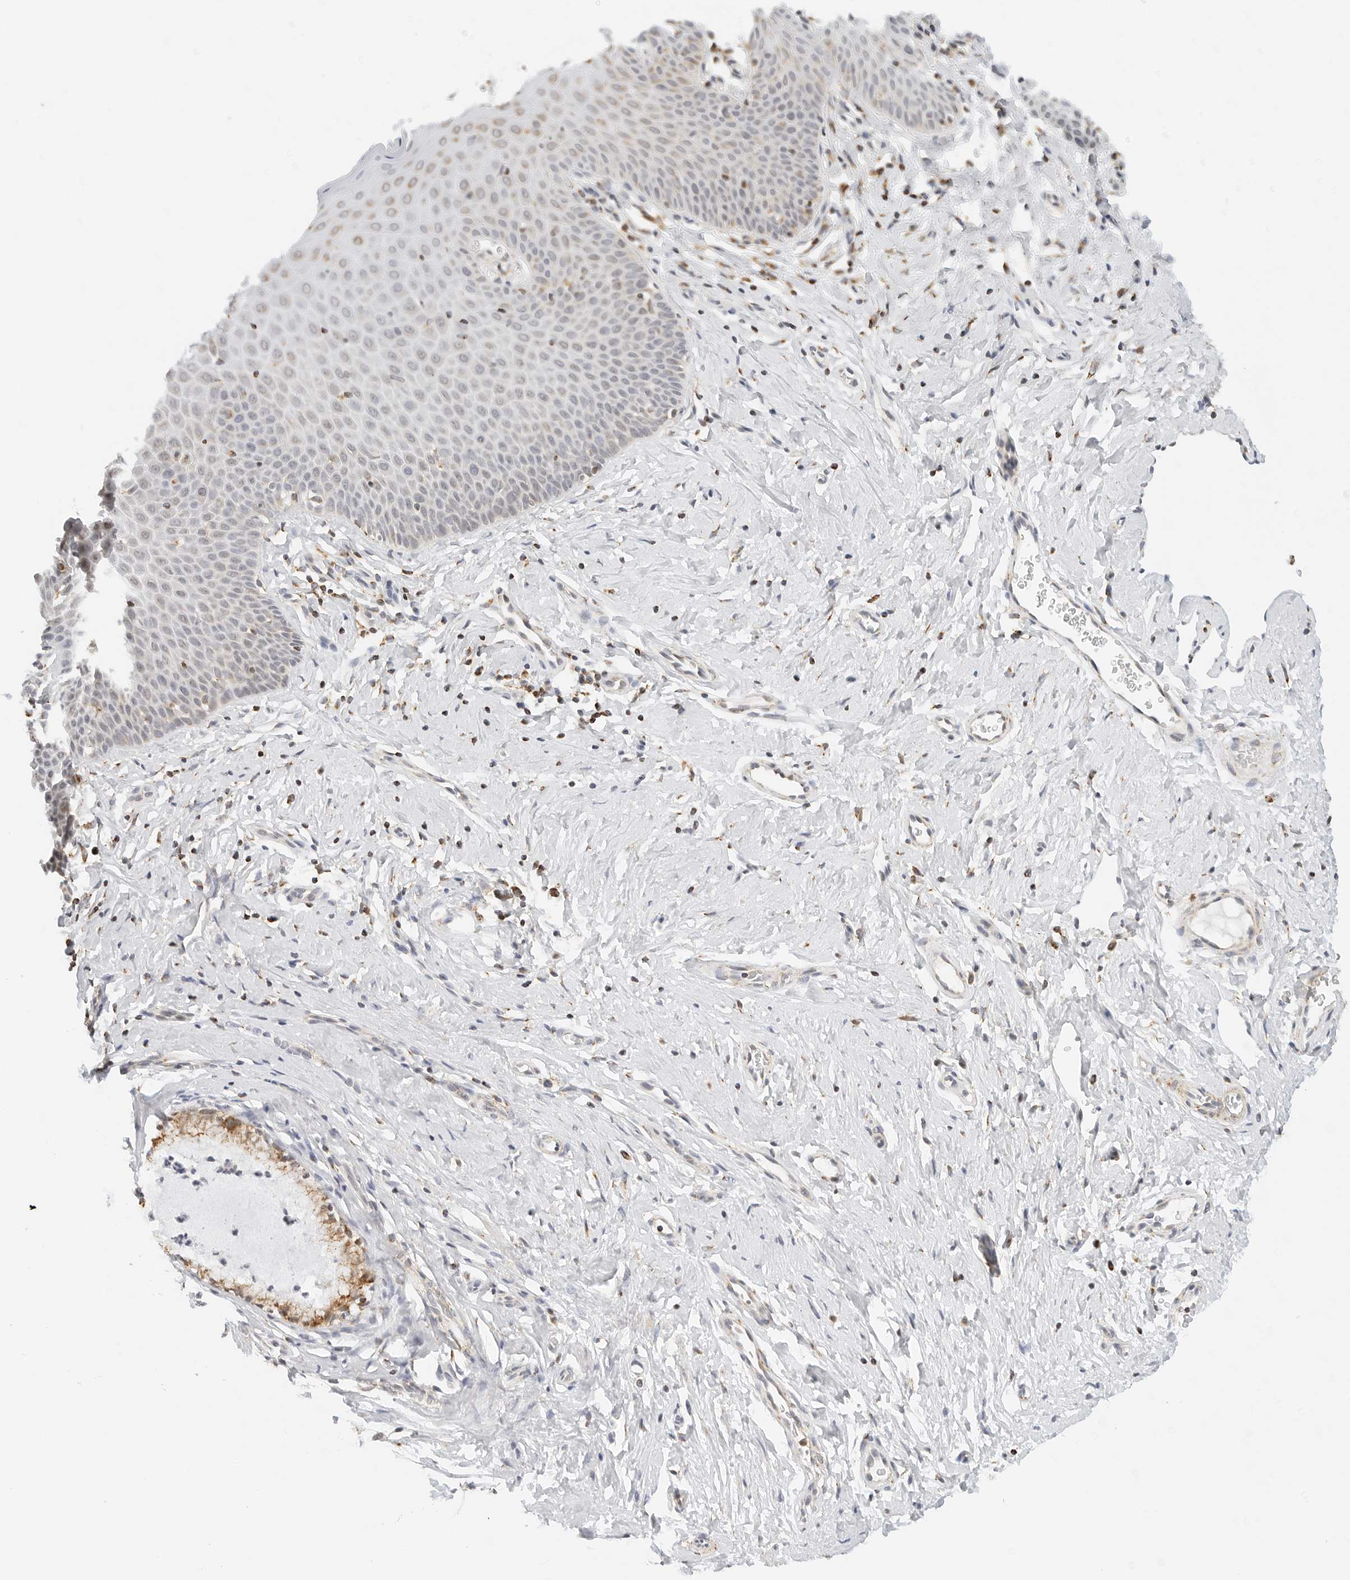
{"staining": {"intensity": "weak", "quantity": ">75%", "location": "cytoplasmic/membranous"}, "tissue": "cervix", "cell_type": "Glandular cells", "image_type": "normal", "snomed": [{"axis": "morphology", "description": "Normal tissue, NOS"}, {"axis": "topography", "description": "Cervix"}], "caption": "Immunohistochemical staining of unremarkable human cervix reveals low levels of weak cytoplasmic/membranous positivity in approximately >75% of glandular cells.", "gene": "ATL1", "patient": {"sex": "female", "age": 36}}